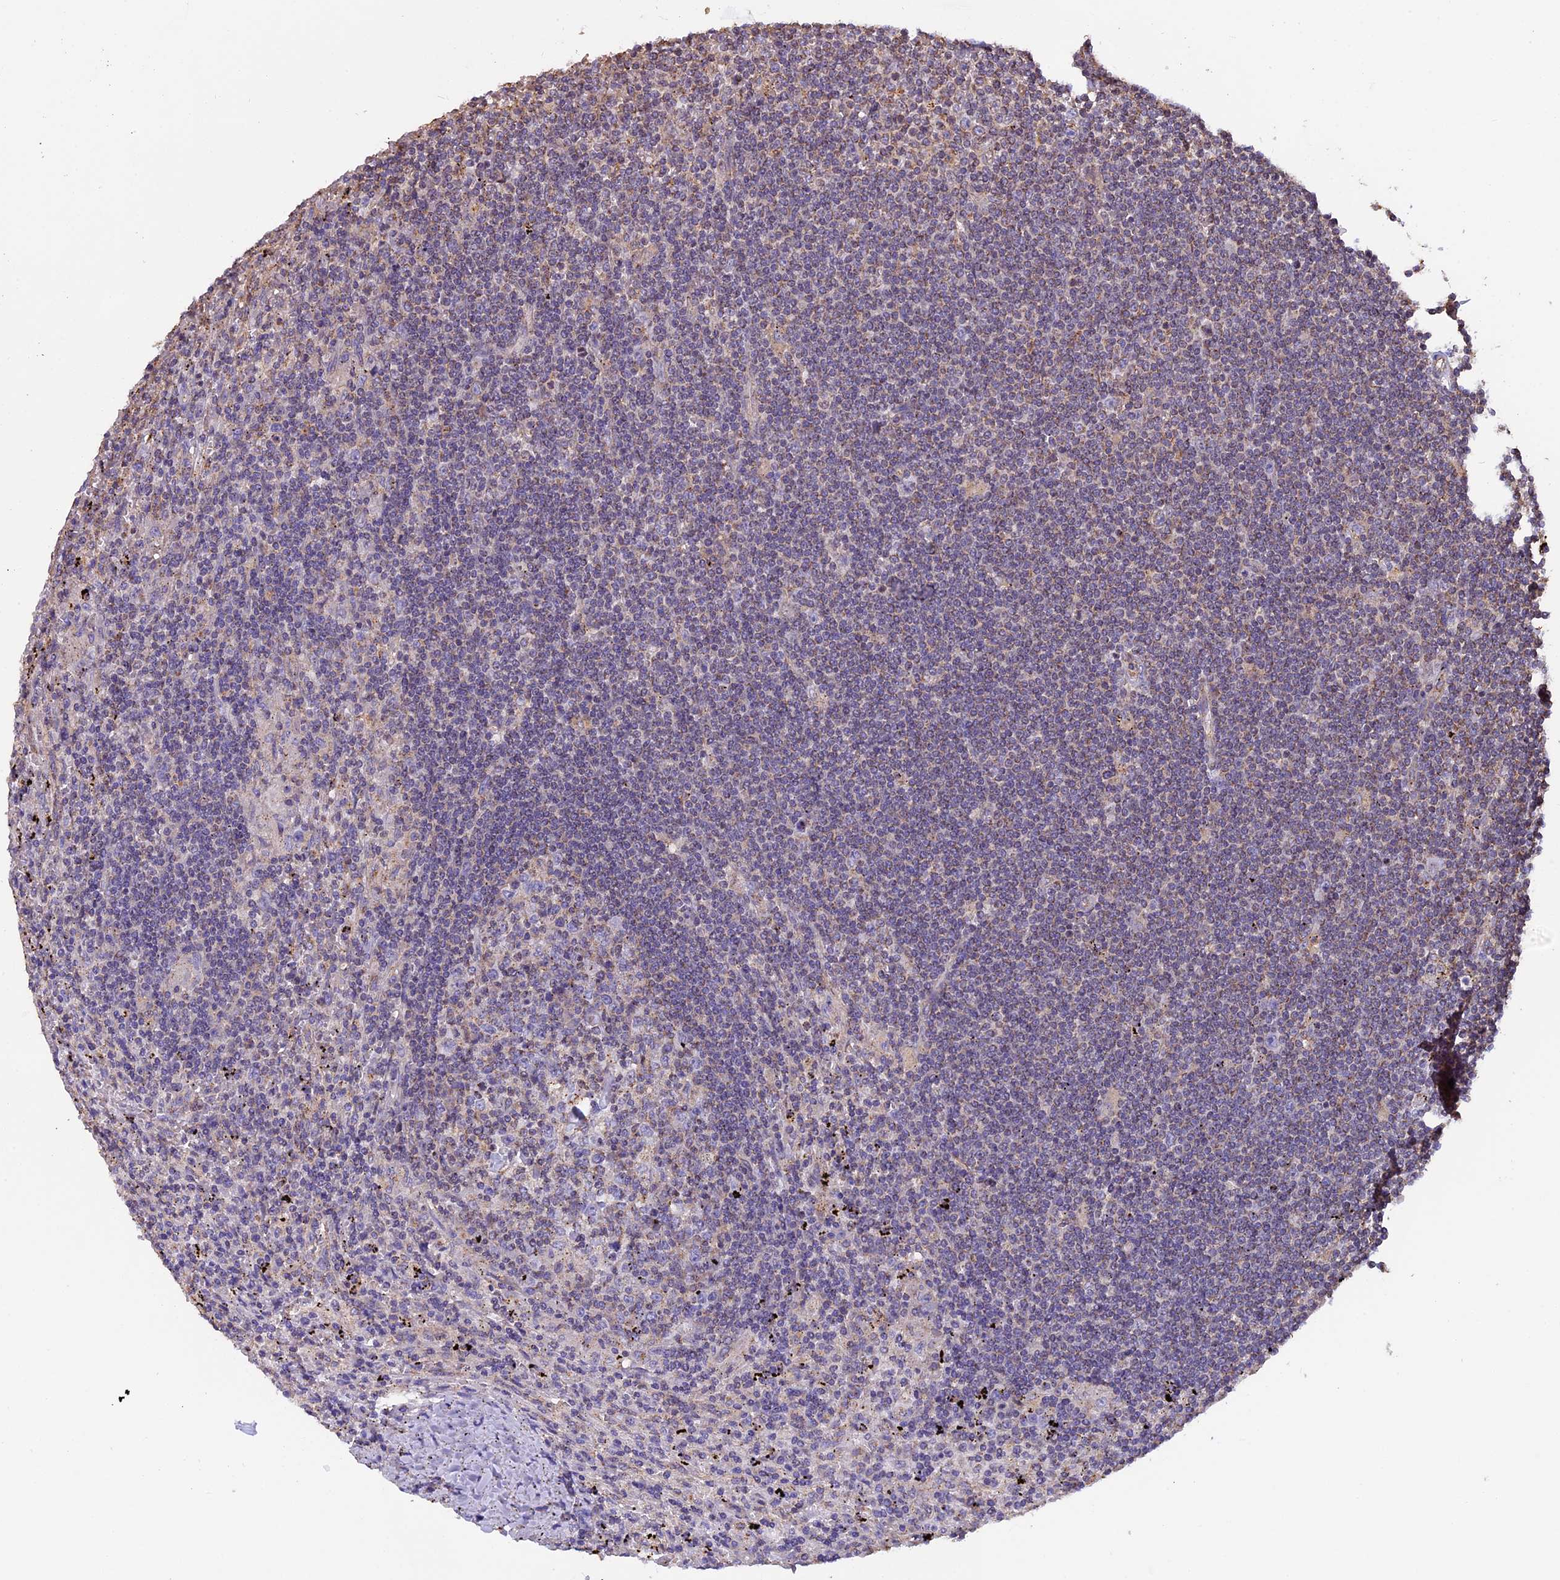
{"staining": {"intensity": "negative", "quantity": "none", "location": "none"}, "tissue": "lymphoma", "cell_type": "Tumor cells", "image_type": "cancer", "snomed": [{"axis": "morphology", "description": "Malignant lymphoma, non-Hodgkin's type, Low grade"}, {"axis": "topography", "description": "Spleen"}], "caption": "Immunohistochemical staining of malignant lymphoma, non-Hodgkin's type (low-grade) reveals no significant expression in tumor cells.", "gene": "CHMP2A", "patient": {"sex": "male", "age": 76}}